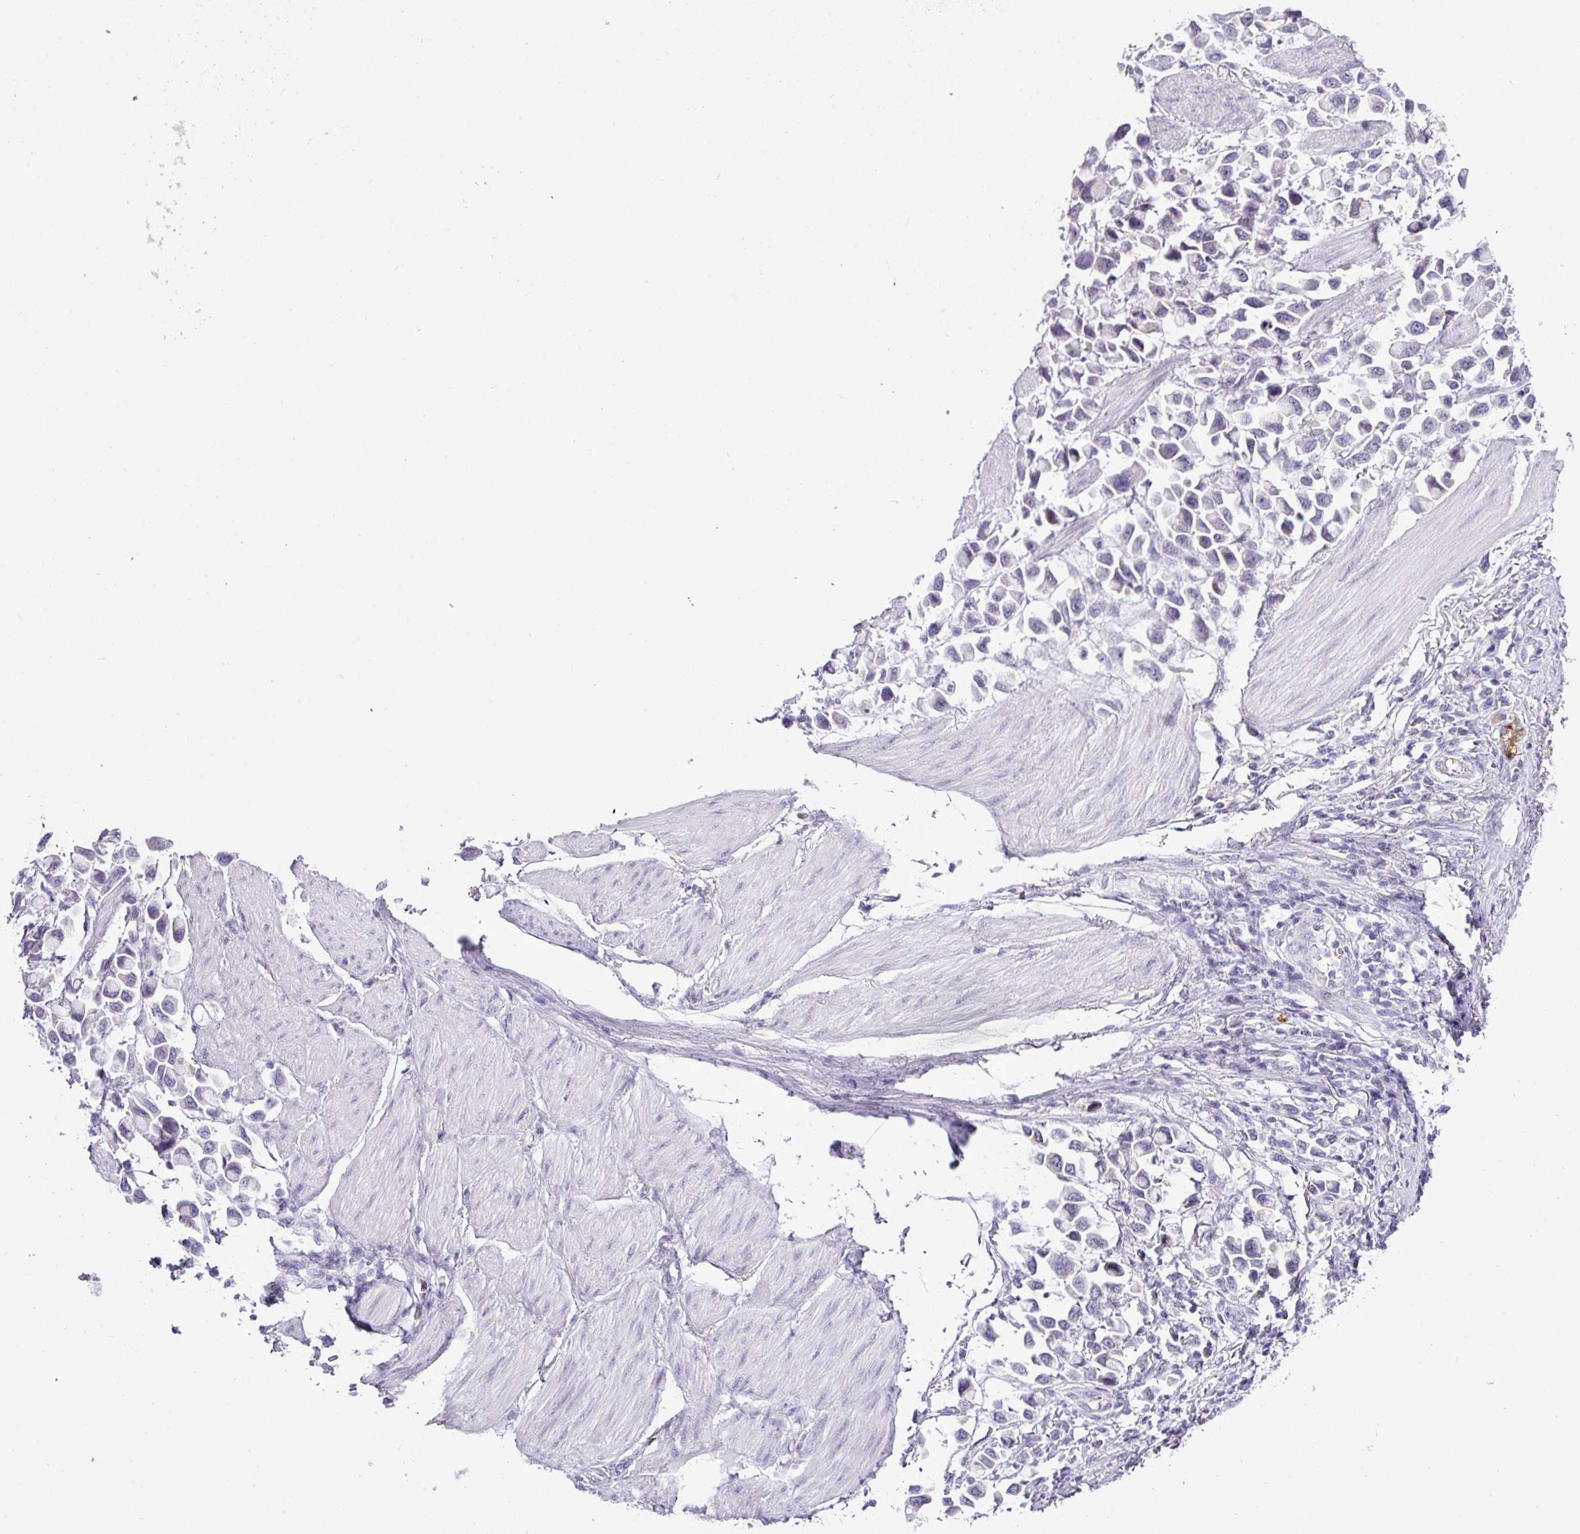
{"staining": {"intensity": "negative", "quantity": "none", "location": "none"}, "tissue": "stomach cancer", "cell_type": "Tumor cells", "image_type": "cancer", "snomed": [{"axis": "morphology", "description": "Adenocarcinoma, NOS"}, {"axis": "topography", "description": "Stomach"}], "caption": "High power microscopy histopathology image of an immunohistochemistry histopathology image of stomach cancer (adenocarcinoma), revealing no significant positivity in tumor cells.", "gene": "CMTM5", "patient": {"sex": "female", "age": 81}}